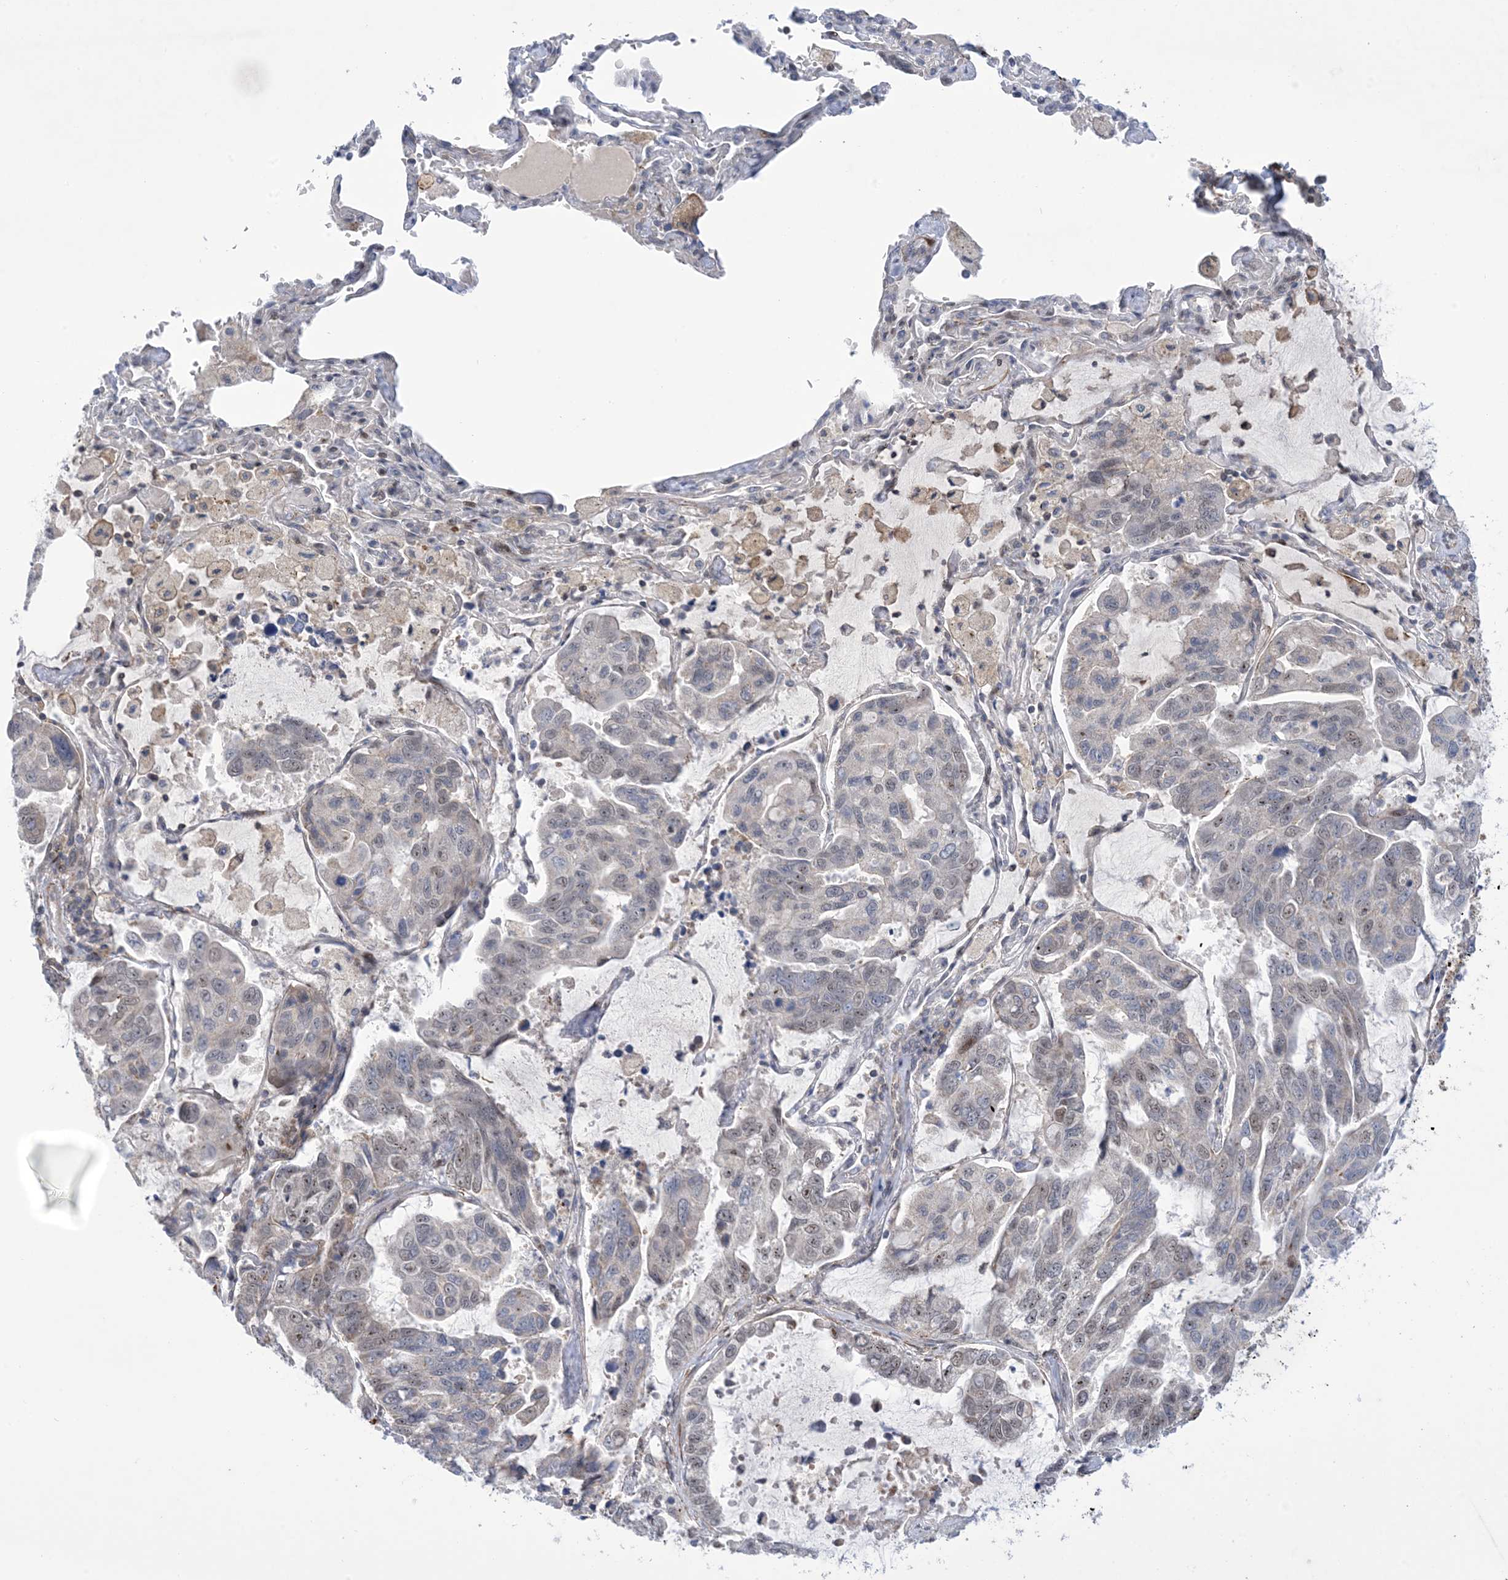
{"staining": {"intensity": "negative", "quantity": "none", "location": "none"}, "tissue": "lung cancer", "cell_type": "Tumor cells", "image_type": "cancer", "snomed": [{"axis": "morphology", "description": "Adenocarcinoma, NOS"}, {"axis": "topography", "description": "Lung"}], "caption": "Tumor cells show no significant expression in lung adenocarcinoma.", "gene": "ZNF8", "patient": {"sex": "male", "age": 64}}